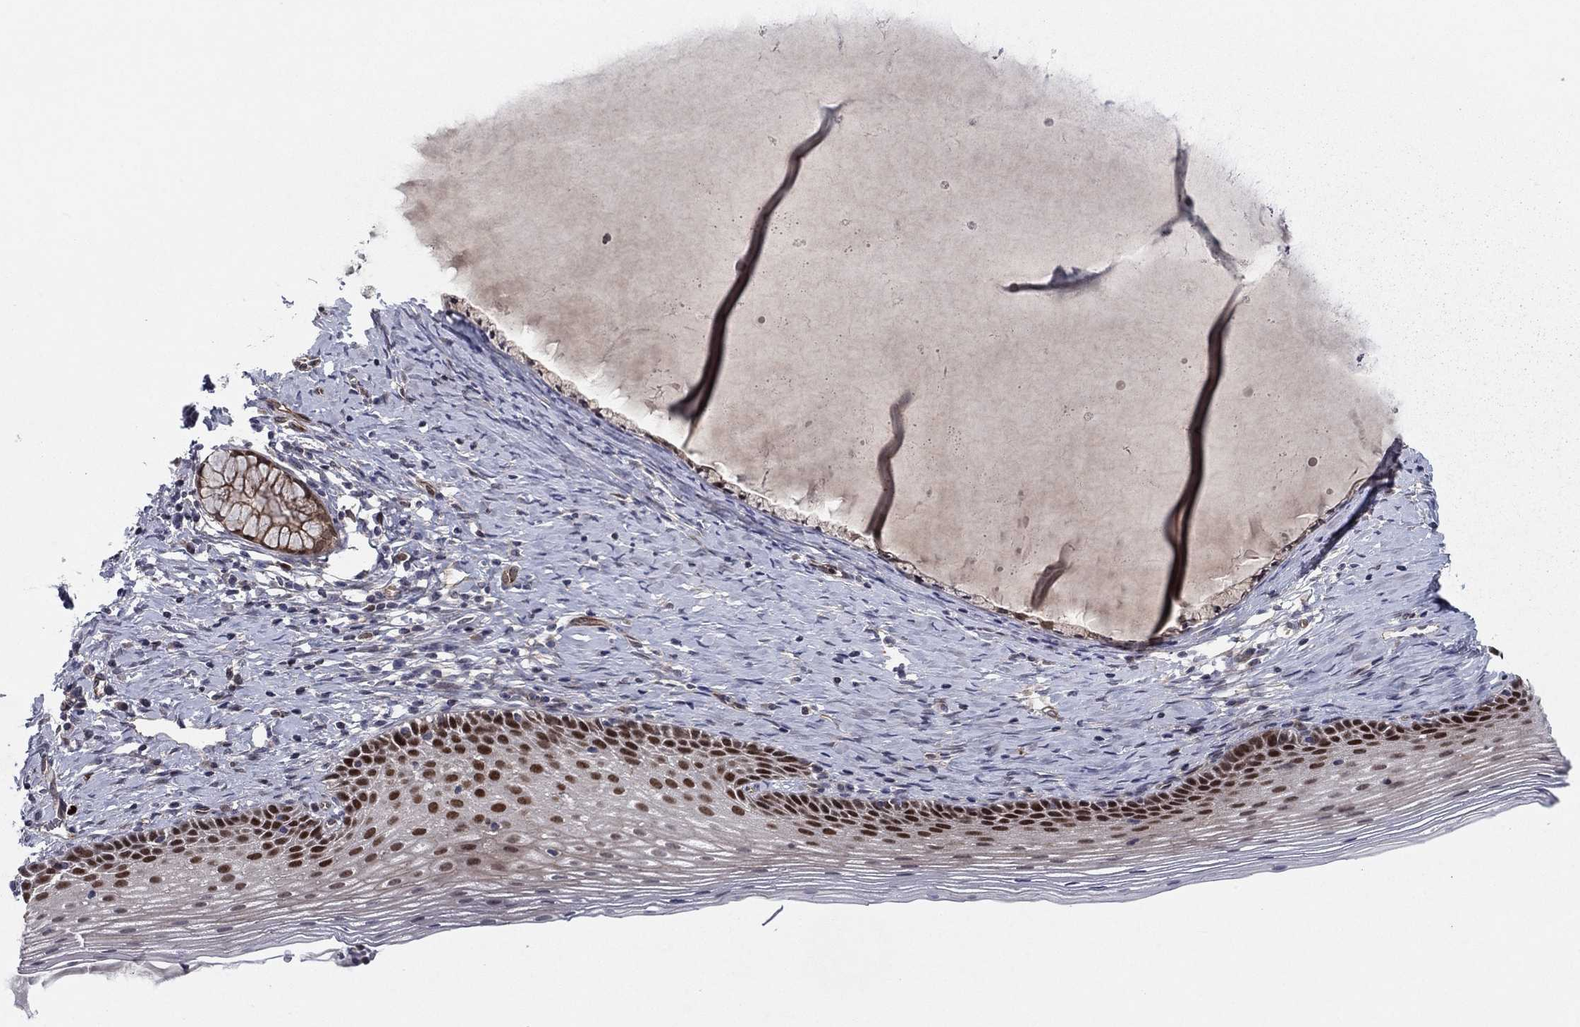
{"staining": {"intensity": "moderate", "quantity": "<25%", "location": "cytoplasmic/membranous,nuclear"}, "tissue": "cervix", "cell_type": "Glandular cells", "image_type": "normal", "snomed": [{"axis": "morphology", "description": "Normal tissue, NOS"}, {"axis": "topography", "description": "Cervix"}], "caption": "A brown stain highlights moderate cytoplasmic/membranous,nuclear expression of a protein in glandular cells of benign human cervix.", "gene": "BCL11A", "patient": {"sex": "female", "age": 39}}